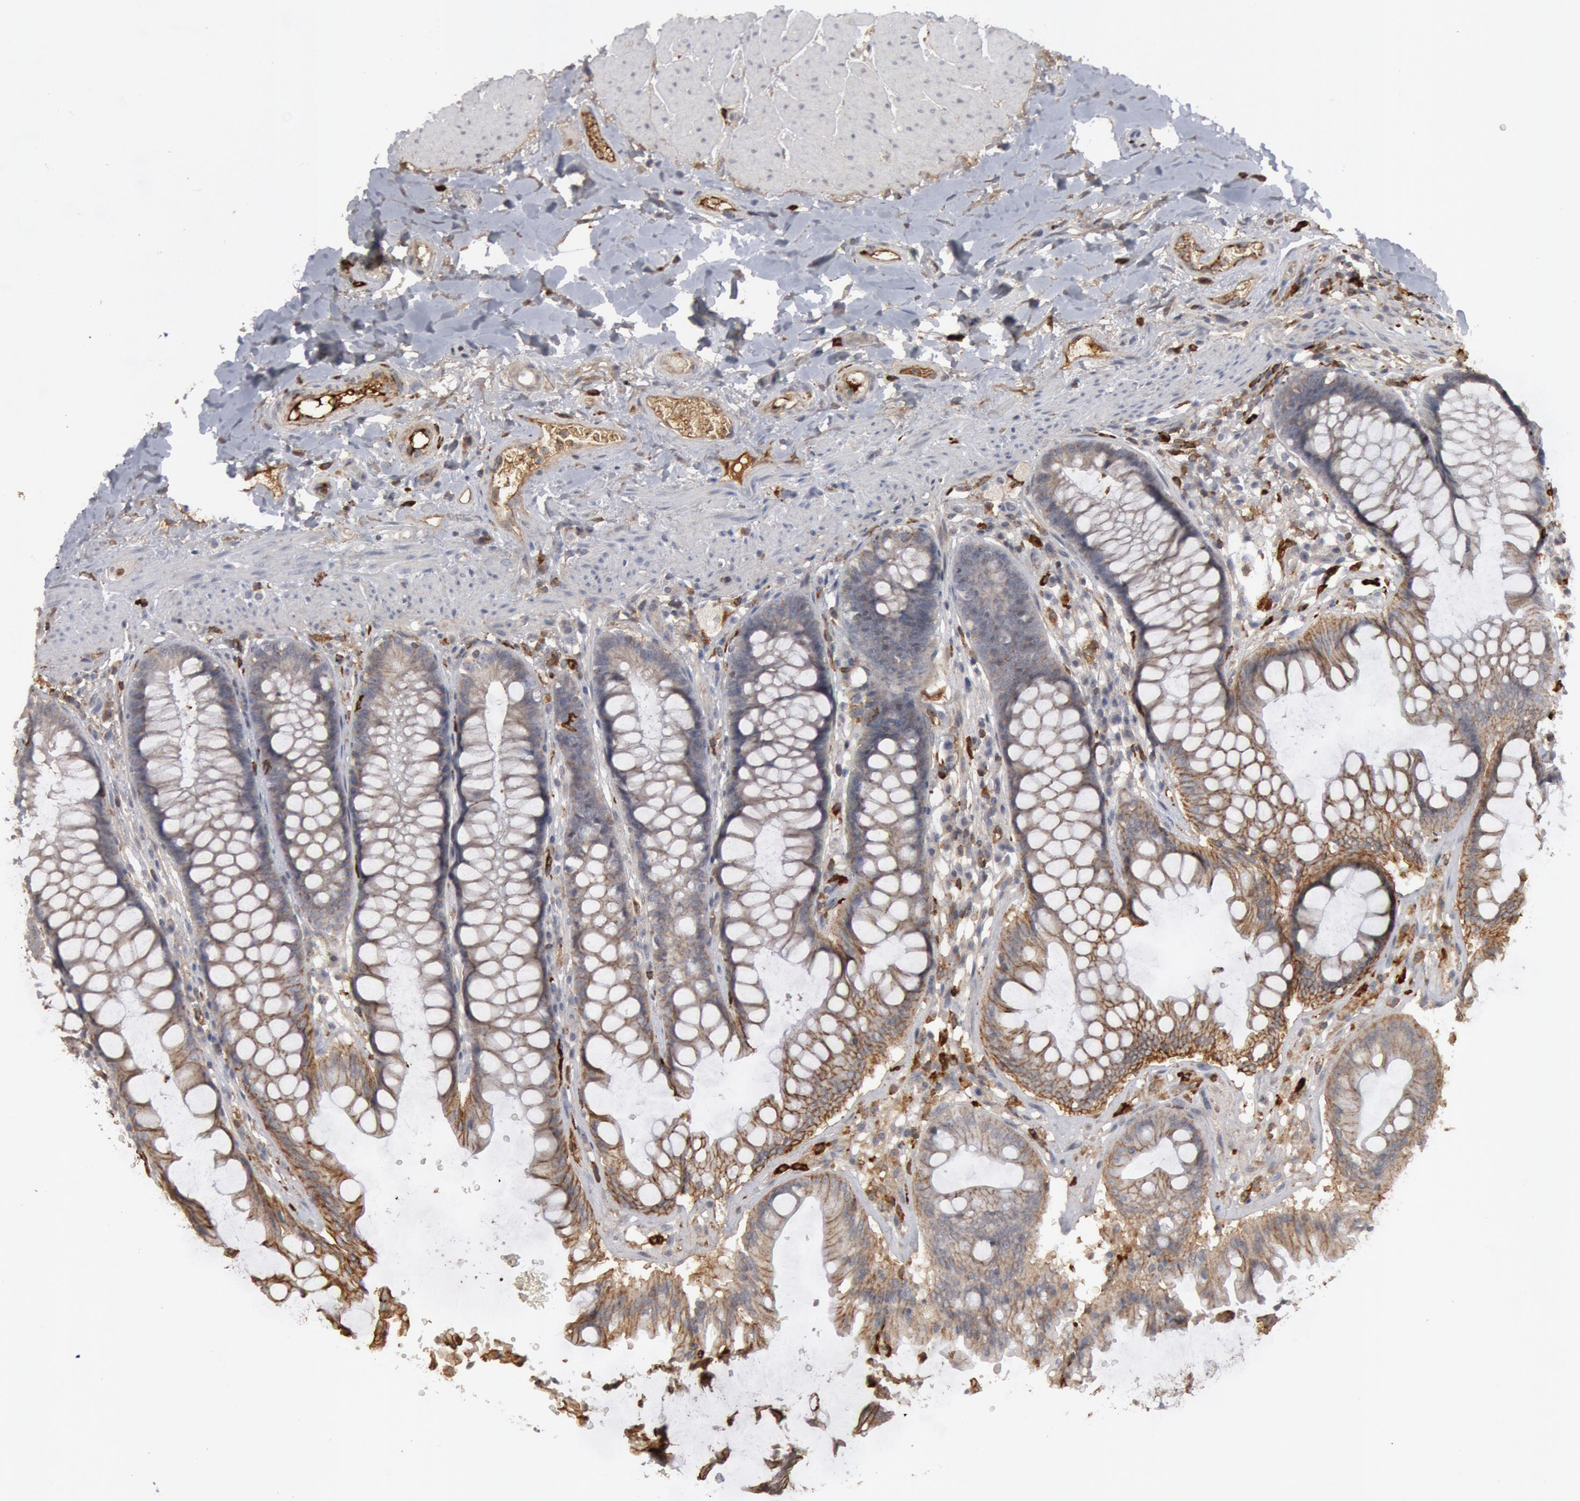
{"staining": {"intensity": "weak", "quantity": "25%-75%", "location": "cytoplasmic/membranous"}, "tissue": "rectum", "cell_type": "Glandular cells", "image_type": "normal", "snomed": [{"axis": "morphology", "description": "Normal tissue, NOS"}, {"axis": "topography", "description": "Rectum"}], "caption": "IHC image of normal human rectum stained for a protein (brown), which displays low levels of weak cytoplasmic/membranous positivity in approximately 25%-75% of glandular cells.", "gene": "C1QC", "patient": {"sex": "female", "age": 46}}